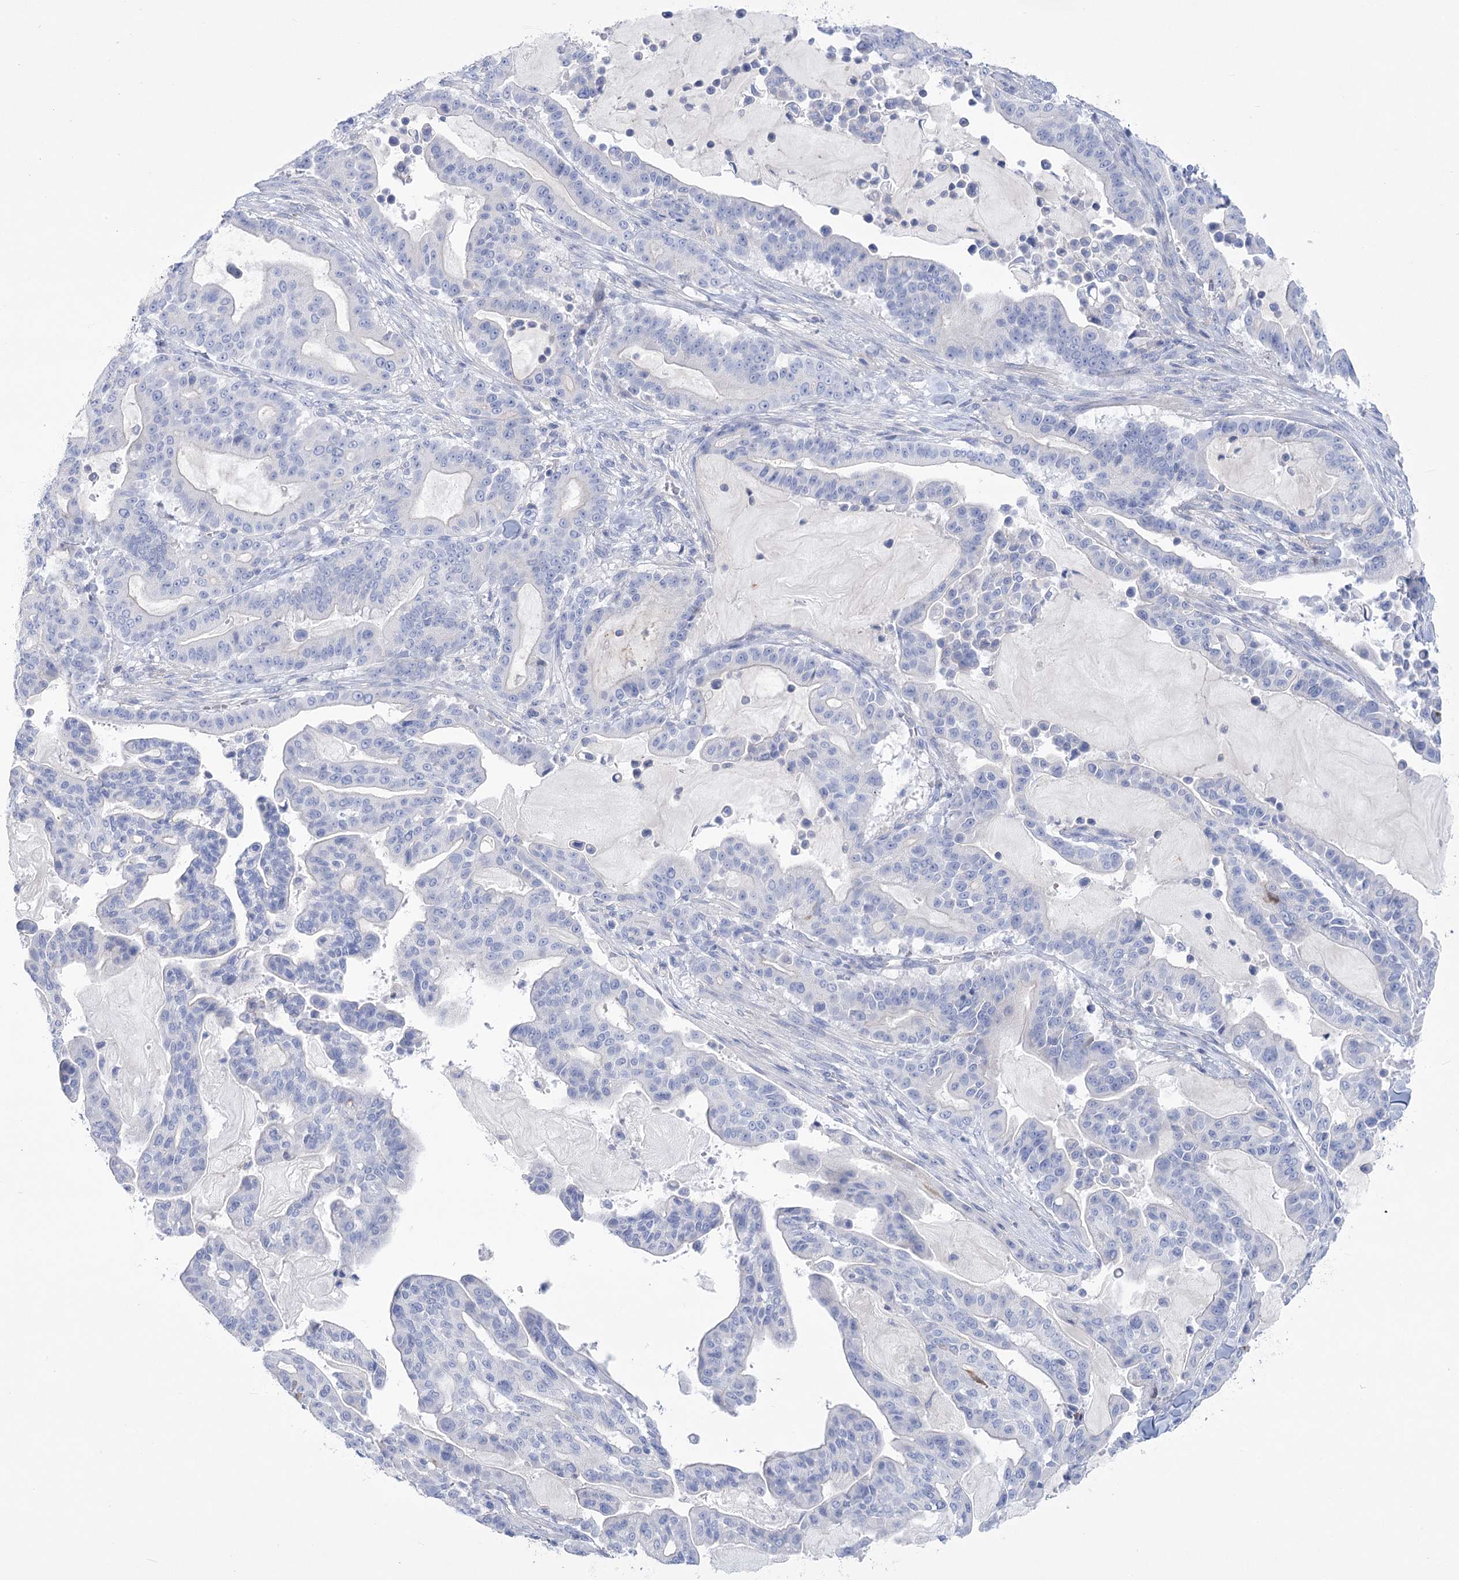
{"staining": {"intensity": "negative", "quantity": "none", "location": "none"}, "tissue": "pancreatic cancer", "cell_type": "Tumor cells", "image_type": "cancer", "snomed": [{"axis": "morphology", "description": "Adenocarcinoma, NOS"}, {"axis": "topography", "description": "Pancreas"}], "caption": "Immunohistochemistry (IHC) of human pancreatic cancer reveals no positivity in tumor cells.", "gene": "PCDHA1", "patient": {"sex": "male", "age": 63}}